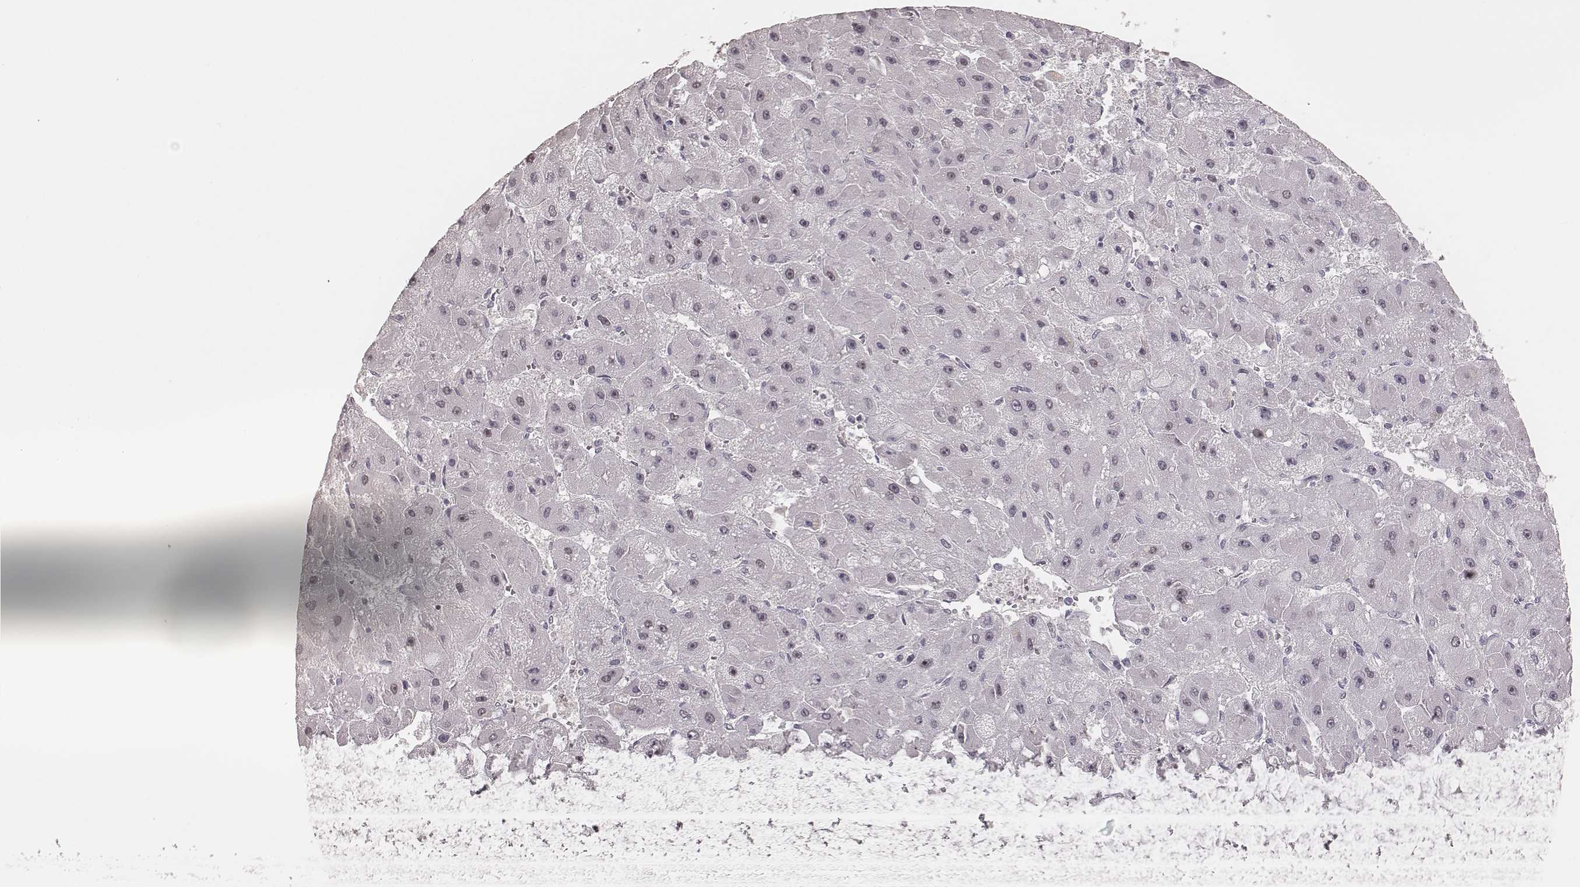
{"staining": {"intensity": "negative", "quantity": "none", "location": "none"}, "tissue": "liver cancer", "cell_type": "Tumor cells", "image_type": "cancer", "snomed": [{"axis": "morphology", "description": "Carcinoma, Hepatocellular, NOS"}, {"axis": "topography", "description": "Liver"}], "caption": "The micrograph exhibits no staining of tumor cells in hepatocellular carcinoma (liver).", "gene": "FAM13B", "patient": {"sex": "female", "age": 25}}